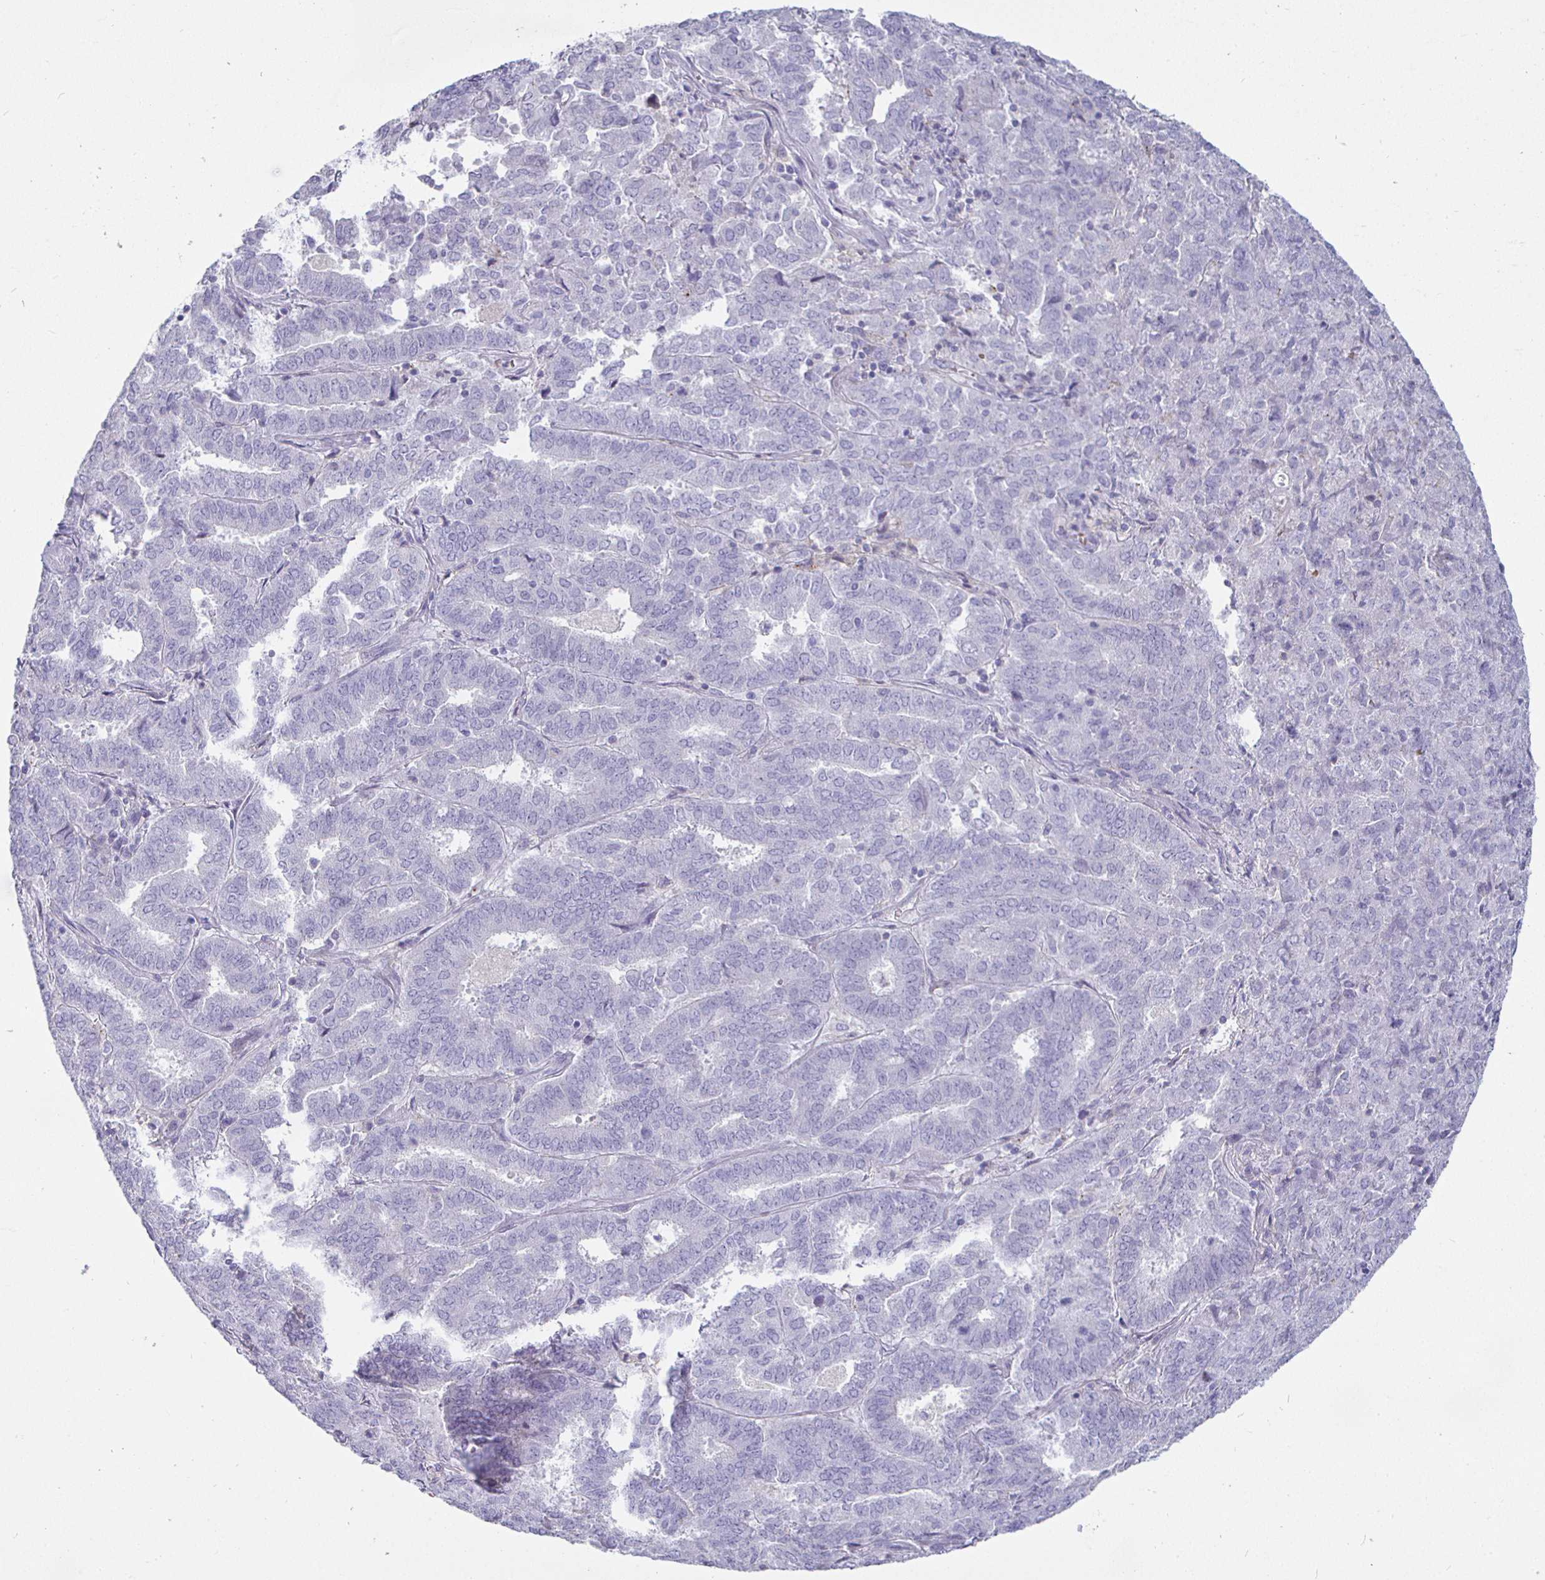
{"staining": {"intensity": "negative", "quantity": "none", "location": "none"}, "tissue": "endometrial cancer", "cell_type": "Tumor cells", "image_type": "cancer", "snomed": [{"axis": "morphology", "description": "Adenocarcinoma, NOS"}, {"axis": "topography", "description": "Endometrium"}], "caption": "Immunohistochemistry (IHC) of human endometrial cancer displays no positivity in tumor cells.", "gene": "SIRPA", "patient": {"sex": "female", "age": 72}}